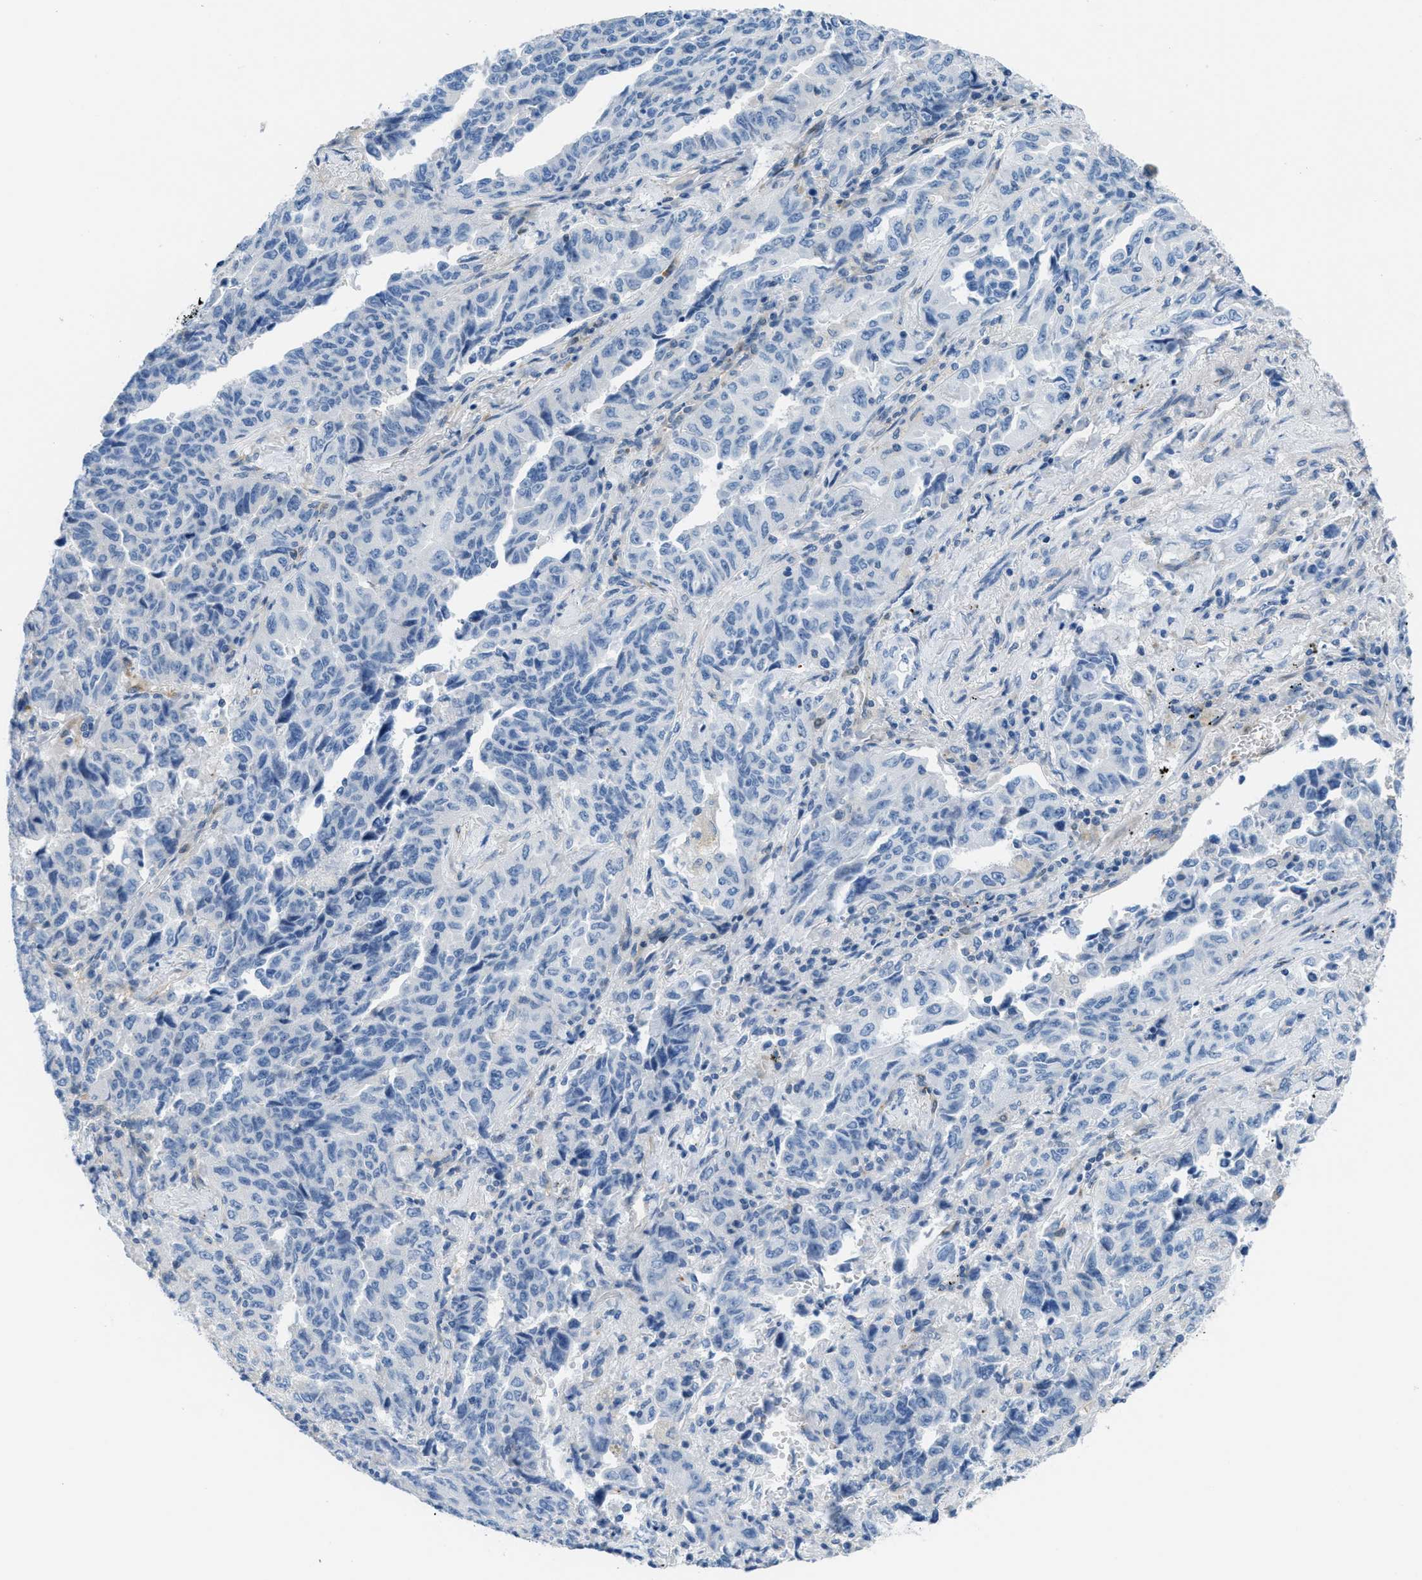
{"staining": {"intensity": "negative", "quantity": "none", "location": "none"}, "tissue": "lung cancer", "cell_type": "Tumor cells", "image_type": "cancer", "snomed": [{"axis": "morphology", "description": "Adenocarcinoma, NOS"}, {"axis": "topography", "description": "Lung"}], "caption": "The micrograph reveals no significant positivity in tumor cells of lung cancer (adenocarcinoma).", "gene": "MAPRE2", "patient": {"sex": "male", "age": 64}}